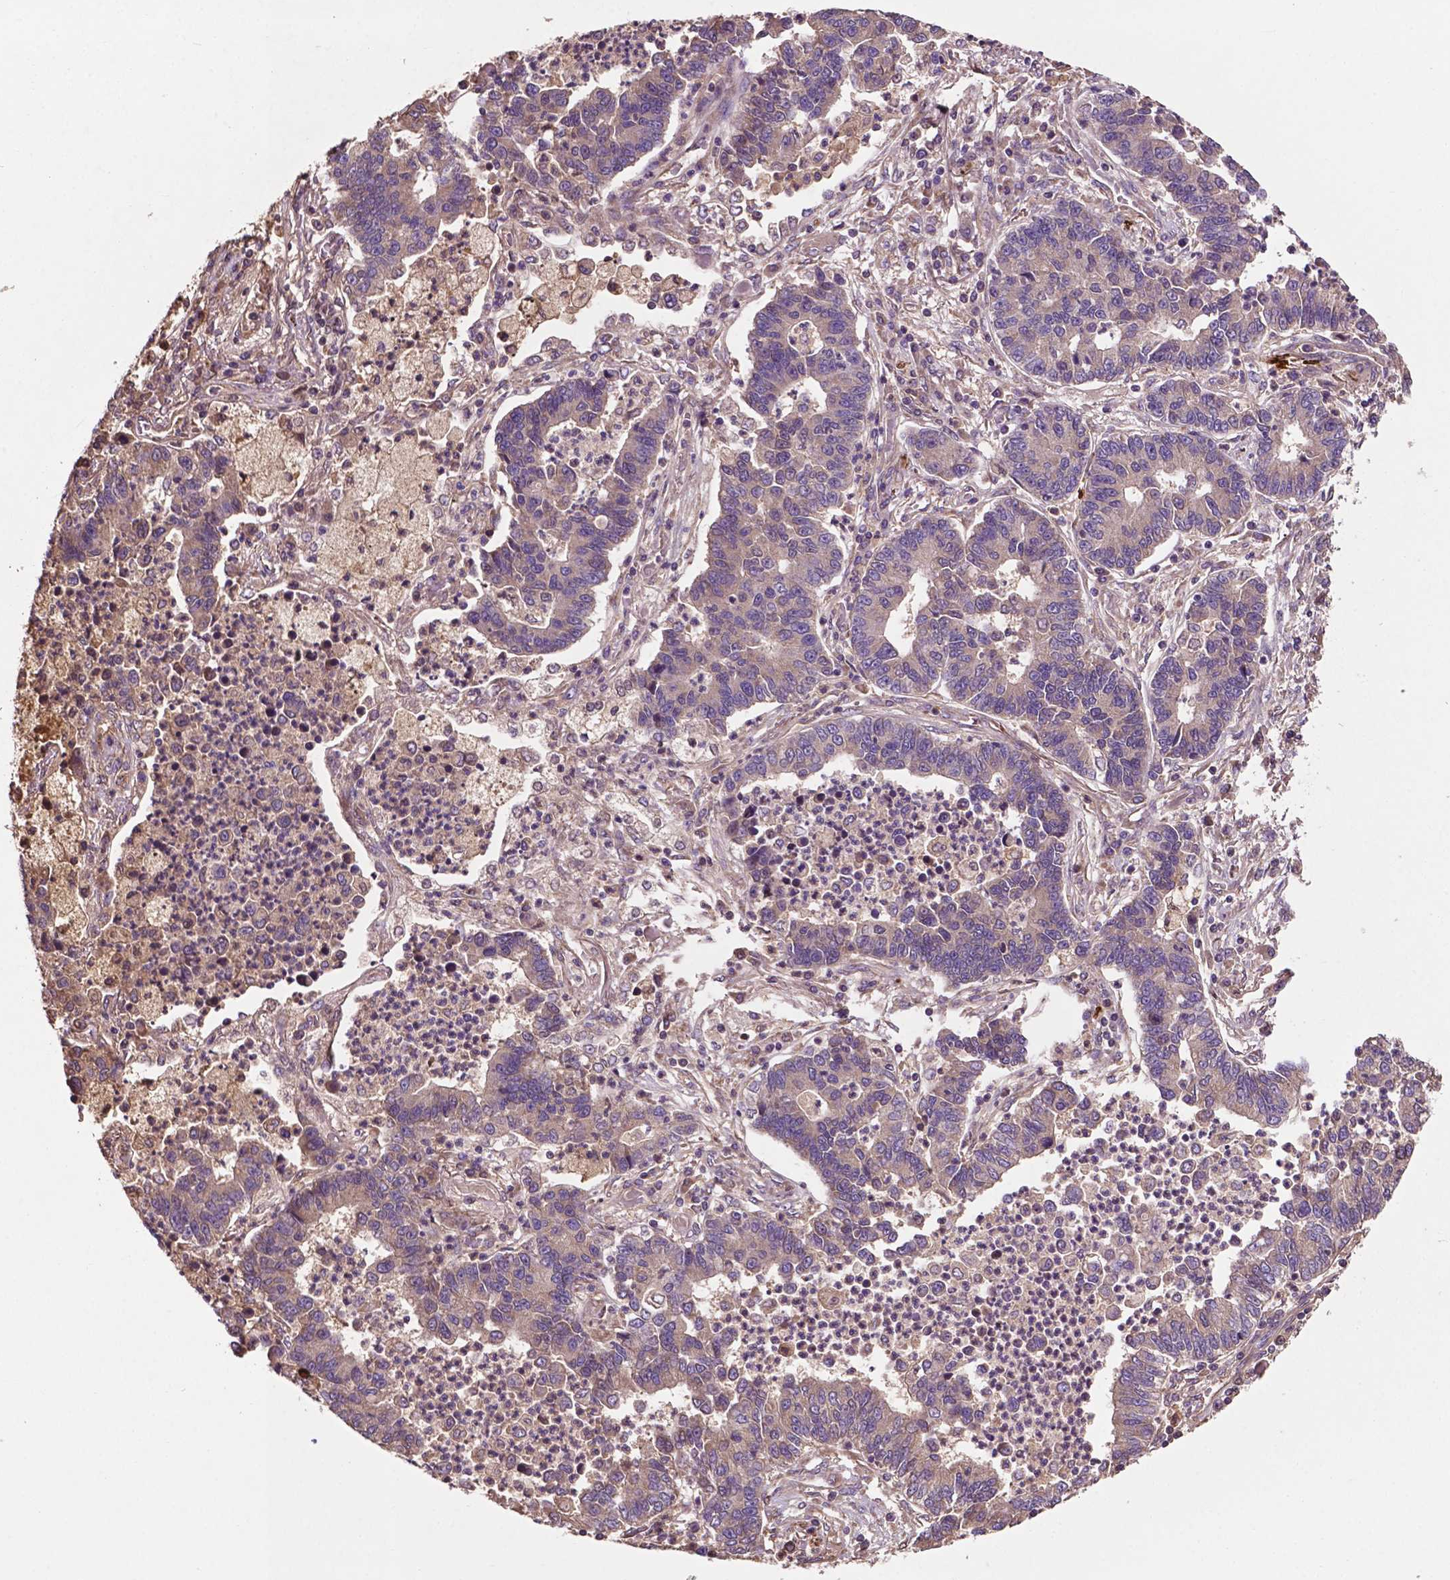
{"staining": {"intensity": "weak", "quantity": "<25%", "location": "cytoplasmic/membranous"}, "tissue": "lung cancer", "cell_type": "Tumor cells", "image_type": "cancer", "snomed": [{"axis": "morphology", "description": "Adenocarcinoma, NOS"}, {"axis": "topography", "description": "Lung"}], "caption": "Immunohistochemistry (IHC) micrograph of lung adenocarcinoma stained for a protein (brown), which reveals no expression in tumor cells.", "gene": "GJA9", "patient": {"sex": "female", "age": 57}}